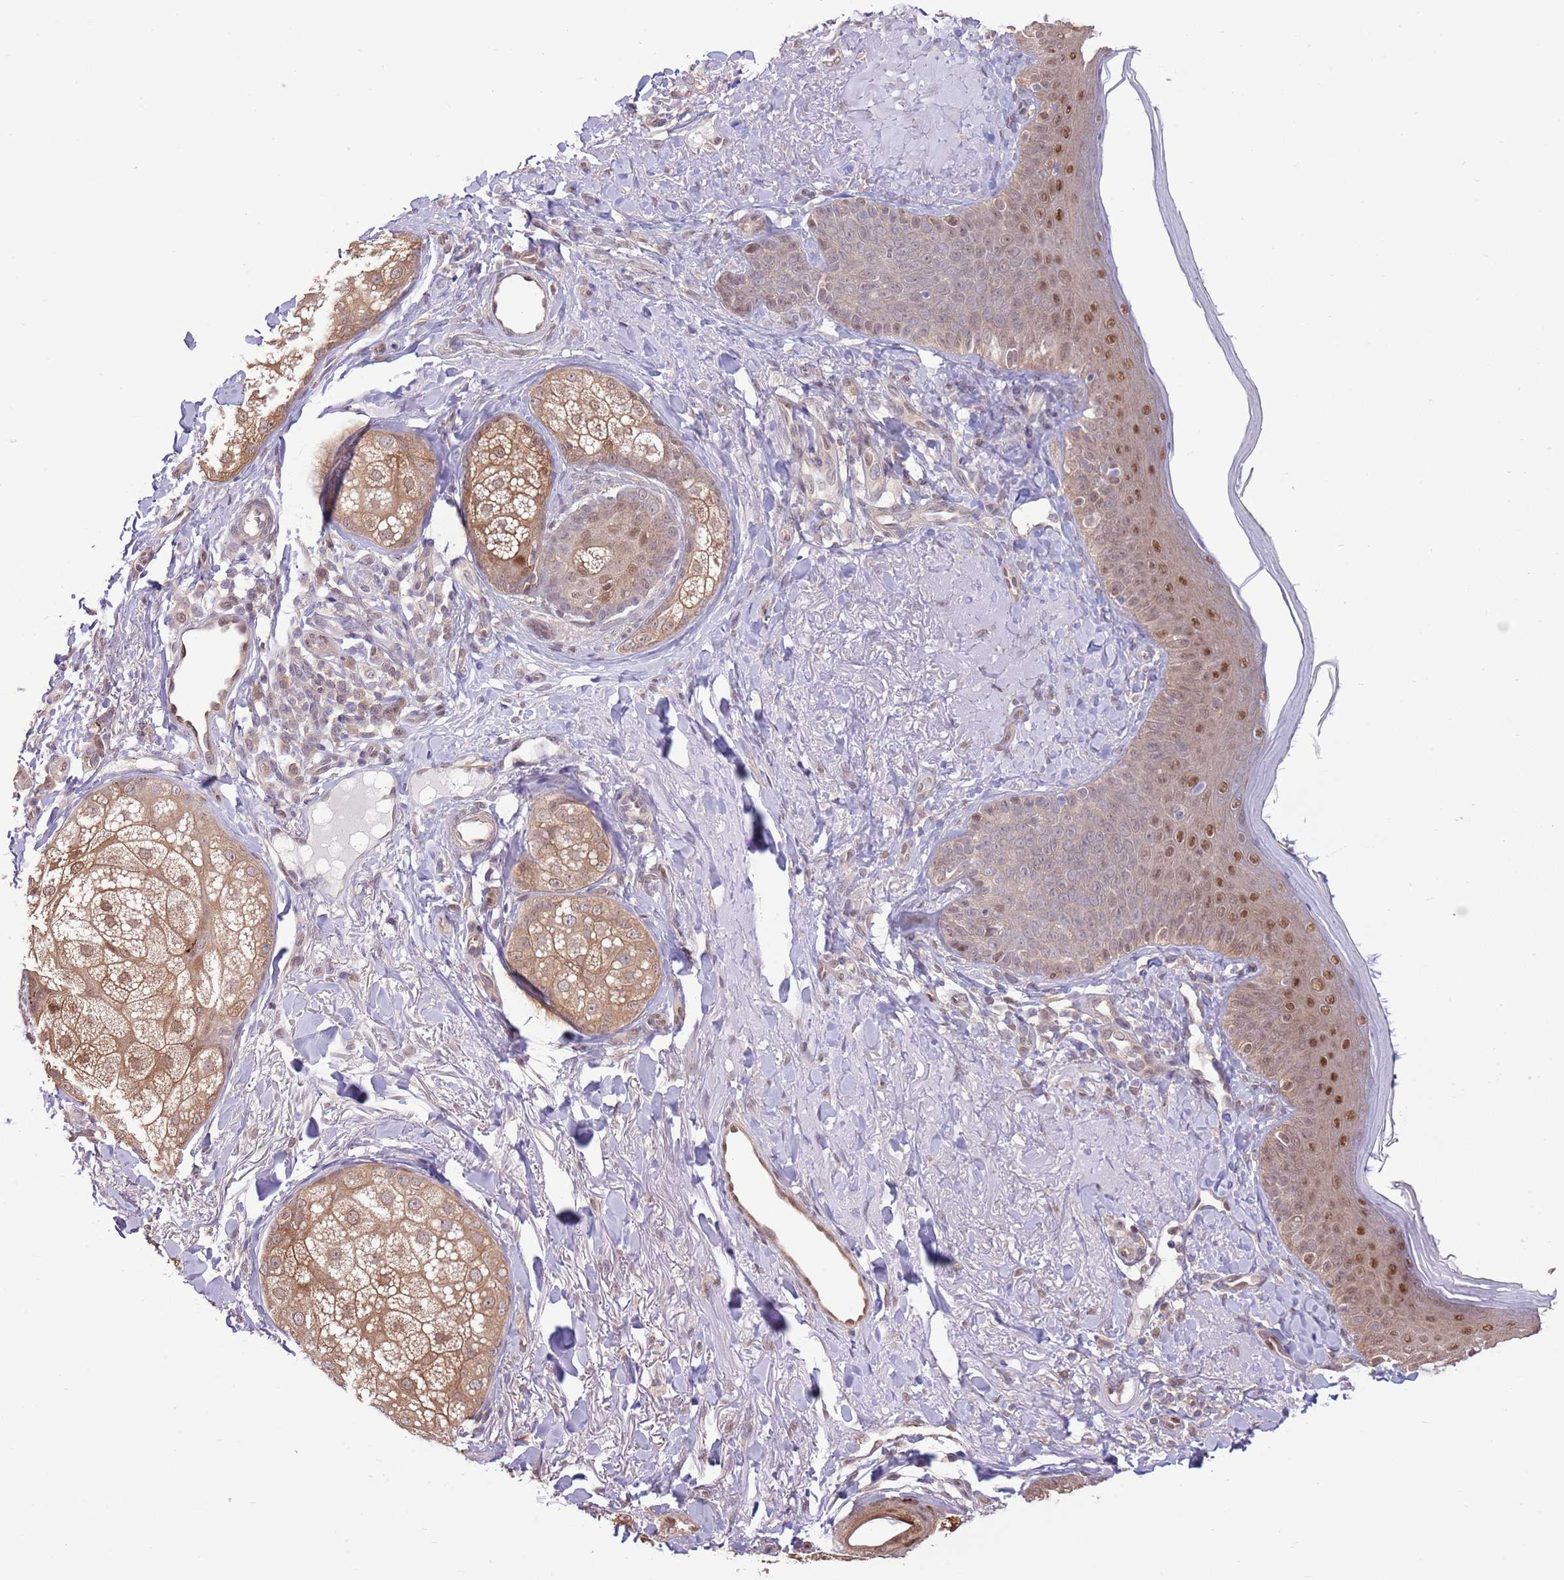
{"staining": {"intensity": "weak", "quantity": ">75%", "location": "nuclear"}, "tissue": "skin", "cell_type": "Fibroblasts", "image_type": "normal", "snomed": [{"axis": "morphology", "description": "Normal tissue, NOS"}, {"axis": "topography", "description": "Skin"}], "caption": "Brown immunohistochemical staining in unremarkable skin exhibits weak nuclear expression in about >75% of fibroblasts. The protein of interest is shown in brown color, while the nuclei are stained blue.", "gene": "NSFL1C", "patient": {"sex": "male", "age": 57}}